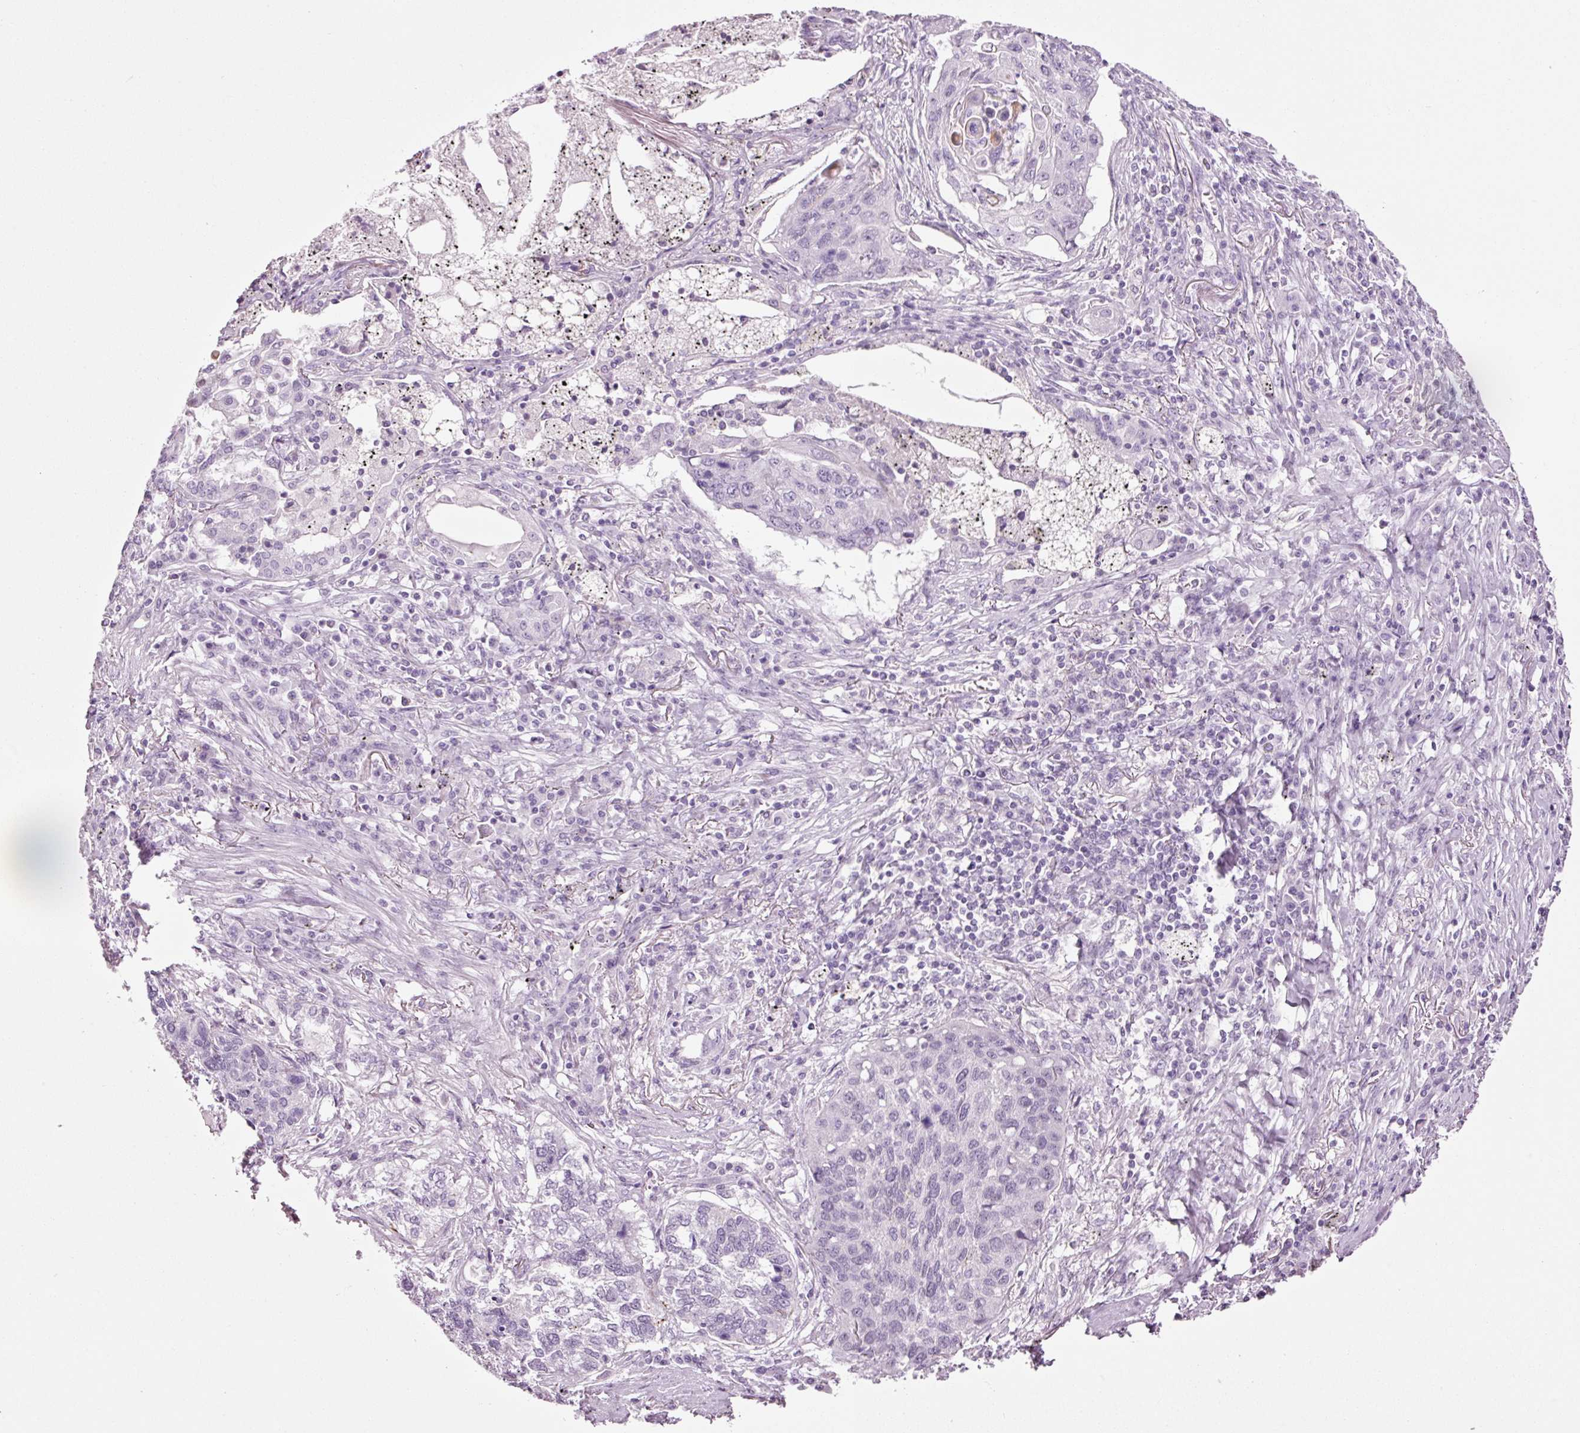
{"staining": {"intensity": "negative", "quantity": "none", "location": "none"}, "tissue": "lung cancer", "cell_type": "Tumor cells", "image_type": "cancer", "snomed": [{"axis": "morphology", "description": "Squamous cell carcinoma, NOS"}, {"axis": "topography", "description": "Lung"}], "caption": "Tumor cells show no significant expression in lung squamous cell carcinoma. The staining was performed using DAB to visualize the protein expression in brown, while the nuclei were stained in blue with hematoxylin (Magnification: 20x).", "gene": "ANKRD20A1", "patient": {"sex": "female", "age": 63}}